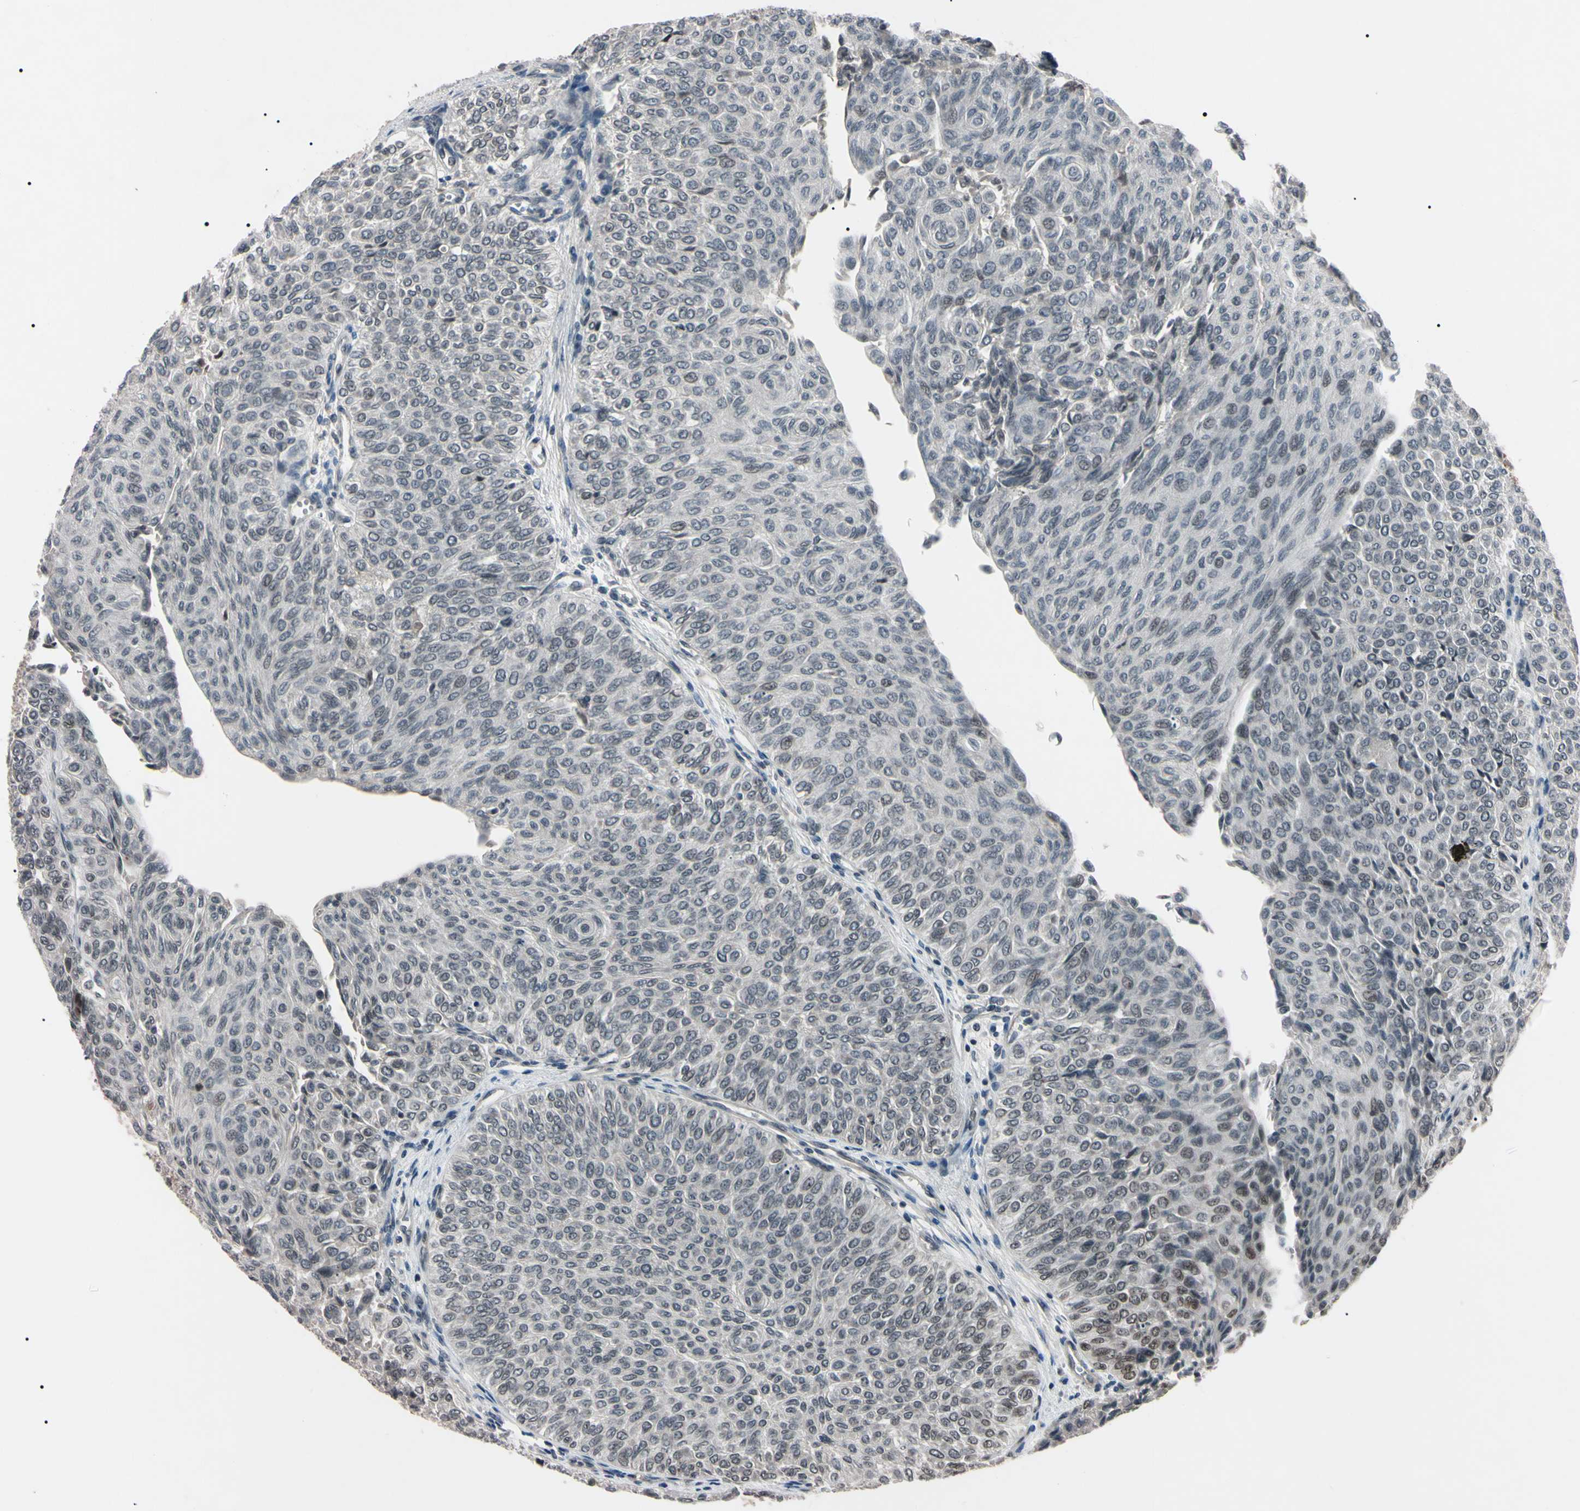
{"staining": {"intensity": "strong", "quantity": "<25%", "location": "nuclear"}, "tissue": "urothelial cancer", "cell_type": "Tumor cells", "image_type": "cancer", "snomed": [{"axis": "morphology", "description": "Urothelial carcinoma, Low grade"}, {"axis": "topography", "description": "Urinary bladder"}], "caption": "The micrograph exhibits staining of urothelial carcinoma (low-grade), revealing strong nuclear protein expression (brown color) within tumor cells.", "gene": "YY1", "patient": {"sex": "male", "age": 78}}